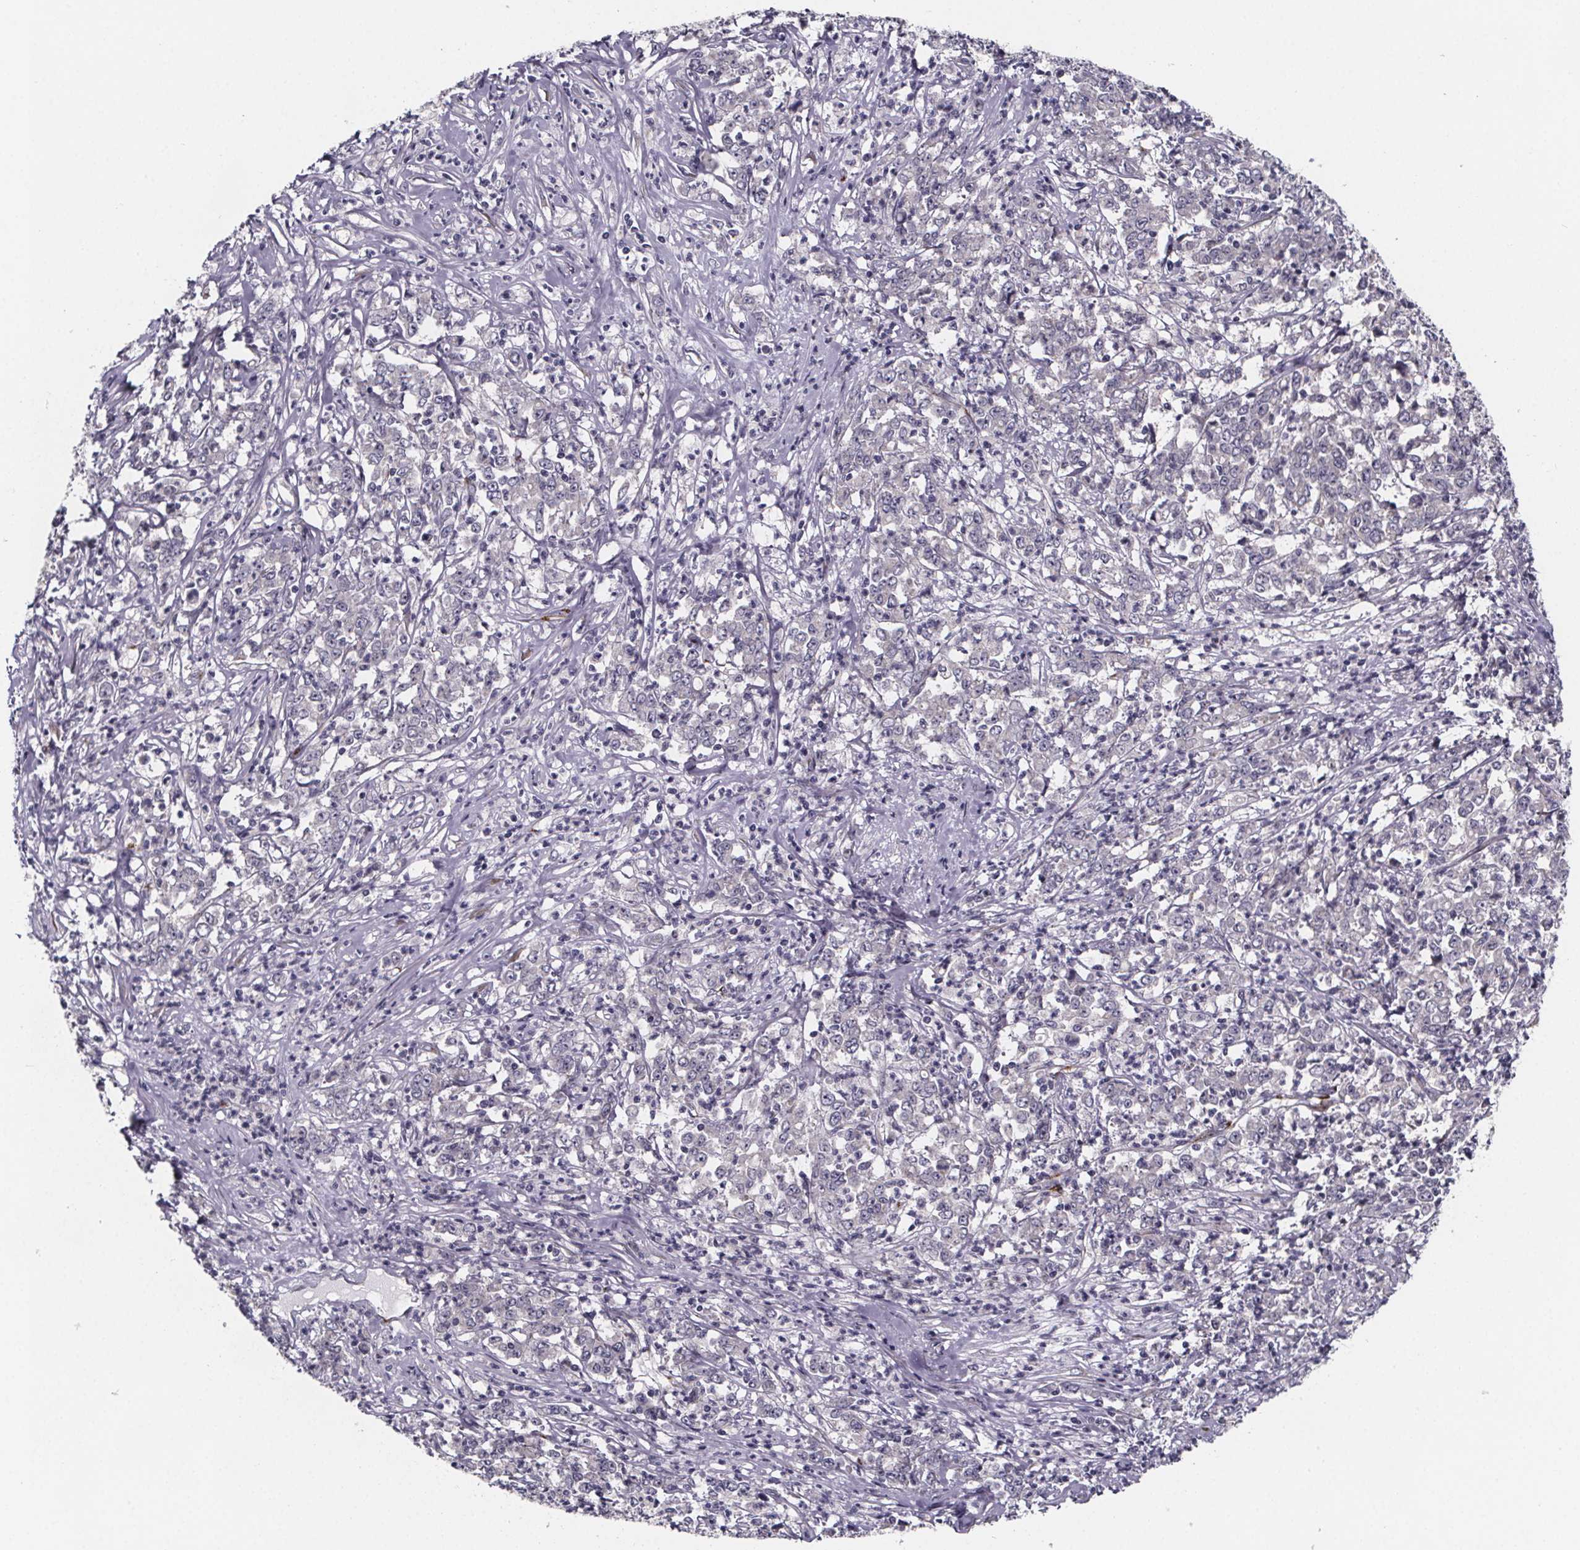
{"staining": {"intensity": "negative", "quantity": "none", "location": "none"}, "tissue": "stomach cancer", "cell_type": "Tumor cells", "image_type": "cancer", "snomed": [{"axis": "morphology", "description": "Adenocarcinoma, NOS"}, {"axis": "topography", "description": "Stomach, lower"}], "caption": "Tumor cells show no significant protein expression in stomach cancer (adenocarcinoma).", "gene": "NDST1", "patient": {"sex": "female", "age": 71}}